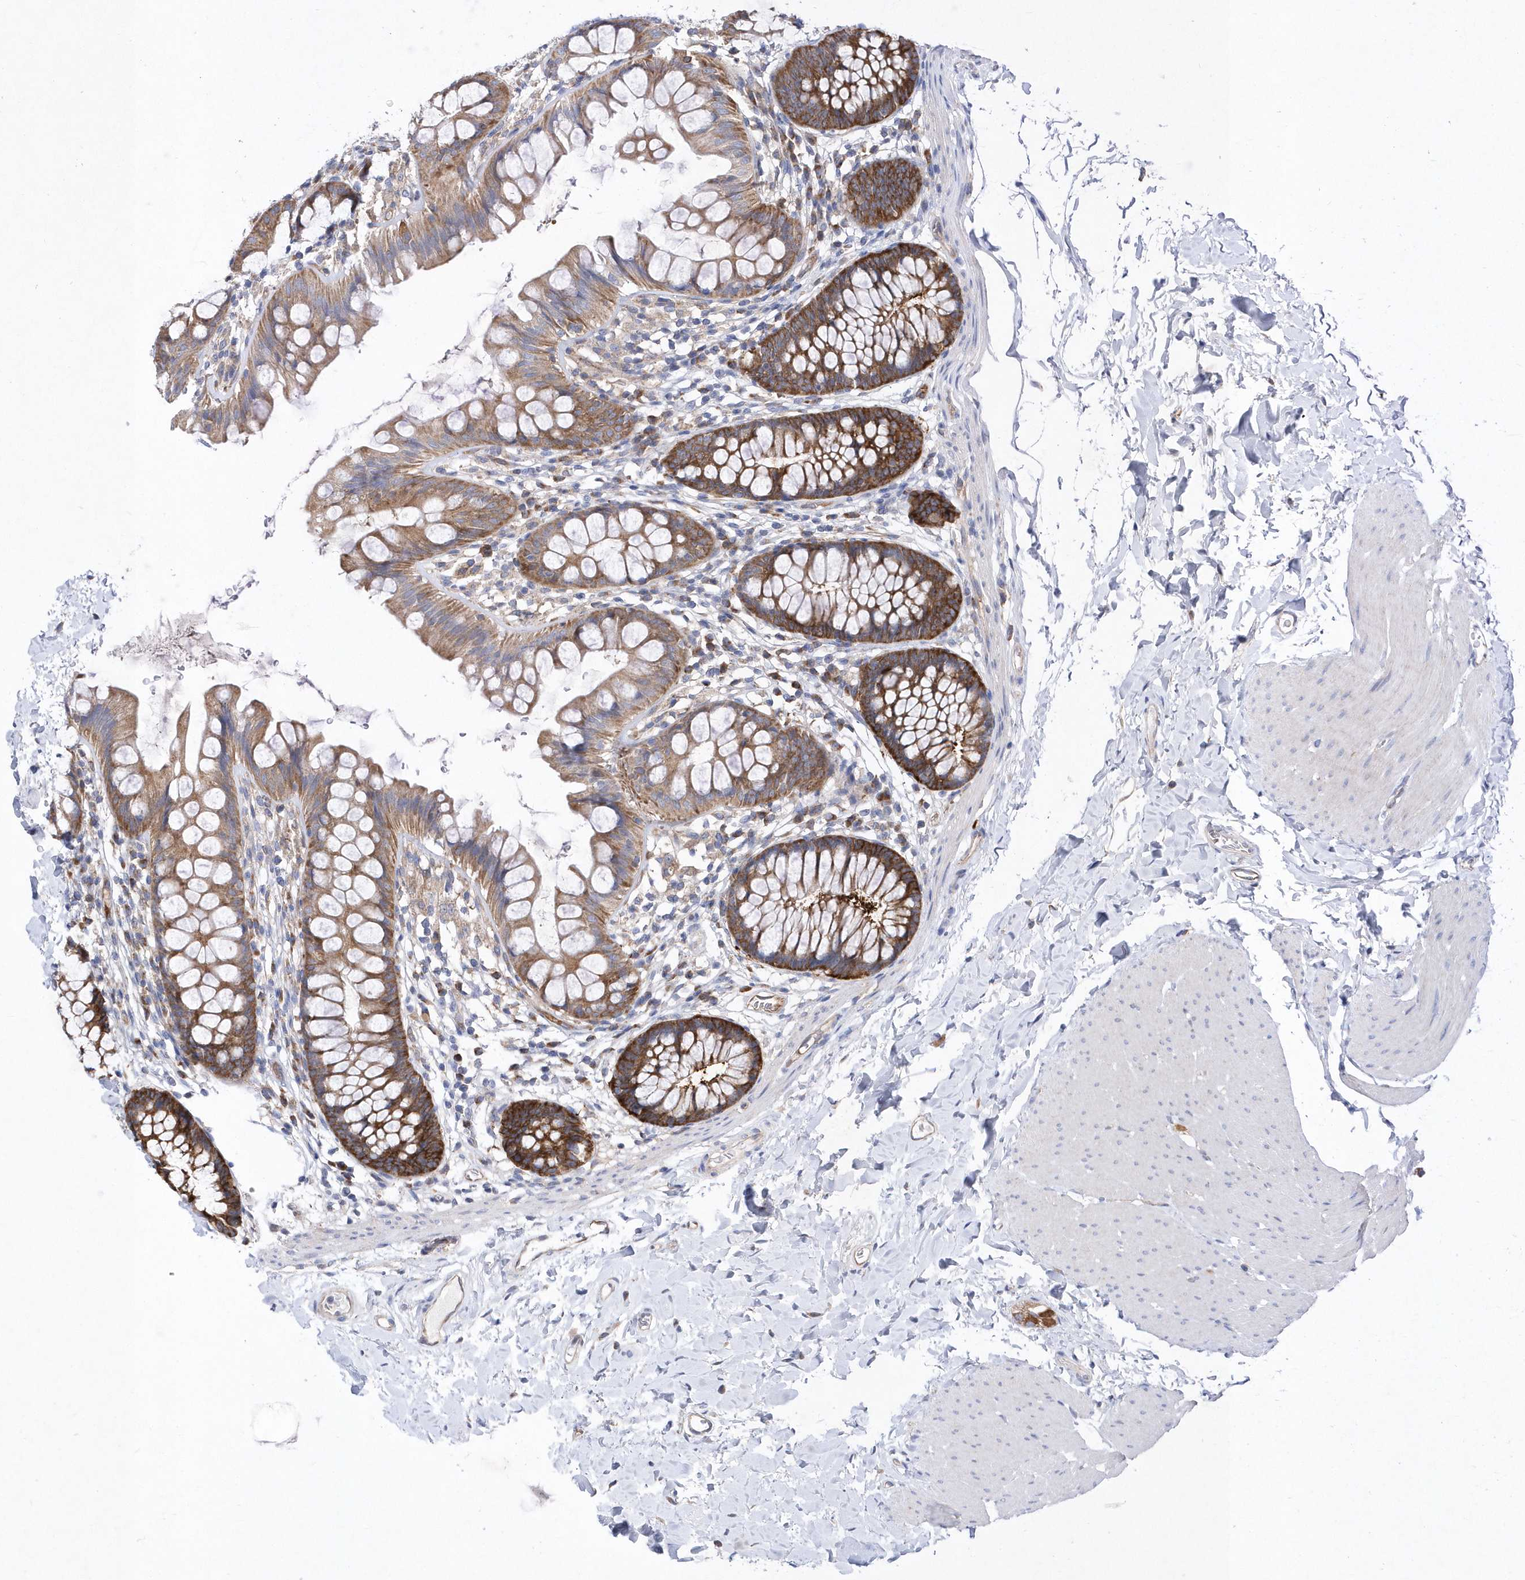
{"staining": {"intensity": "negative", "quantity": "none", "location": "none"}, "tissue": "colon", "cell_type": "Endothelial cells", "image_type": "normal", "snomed": [{"axis": "morphology", "description": "Normal tissue, NOS"}, {"axis": "topography", "description": "Colon"}], "caption": "Immunohistochemistry (IHC) image of unremarkable human colon stained for a protein (brown), which demonstrates no expression in endothelial cells.", "gene": "JKAMP", "patient": {"sex": "female", "age": 62}}